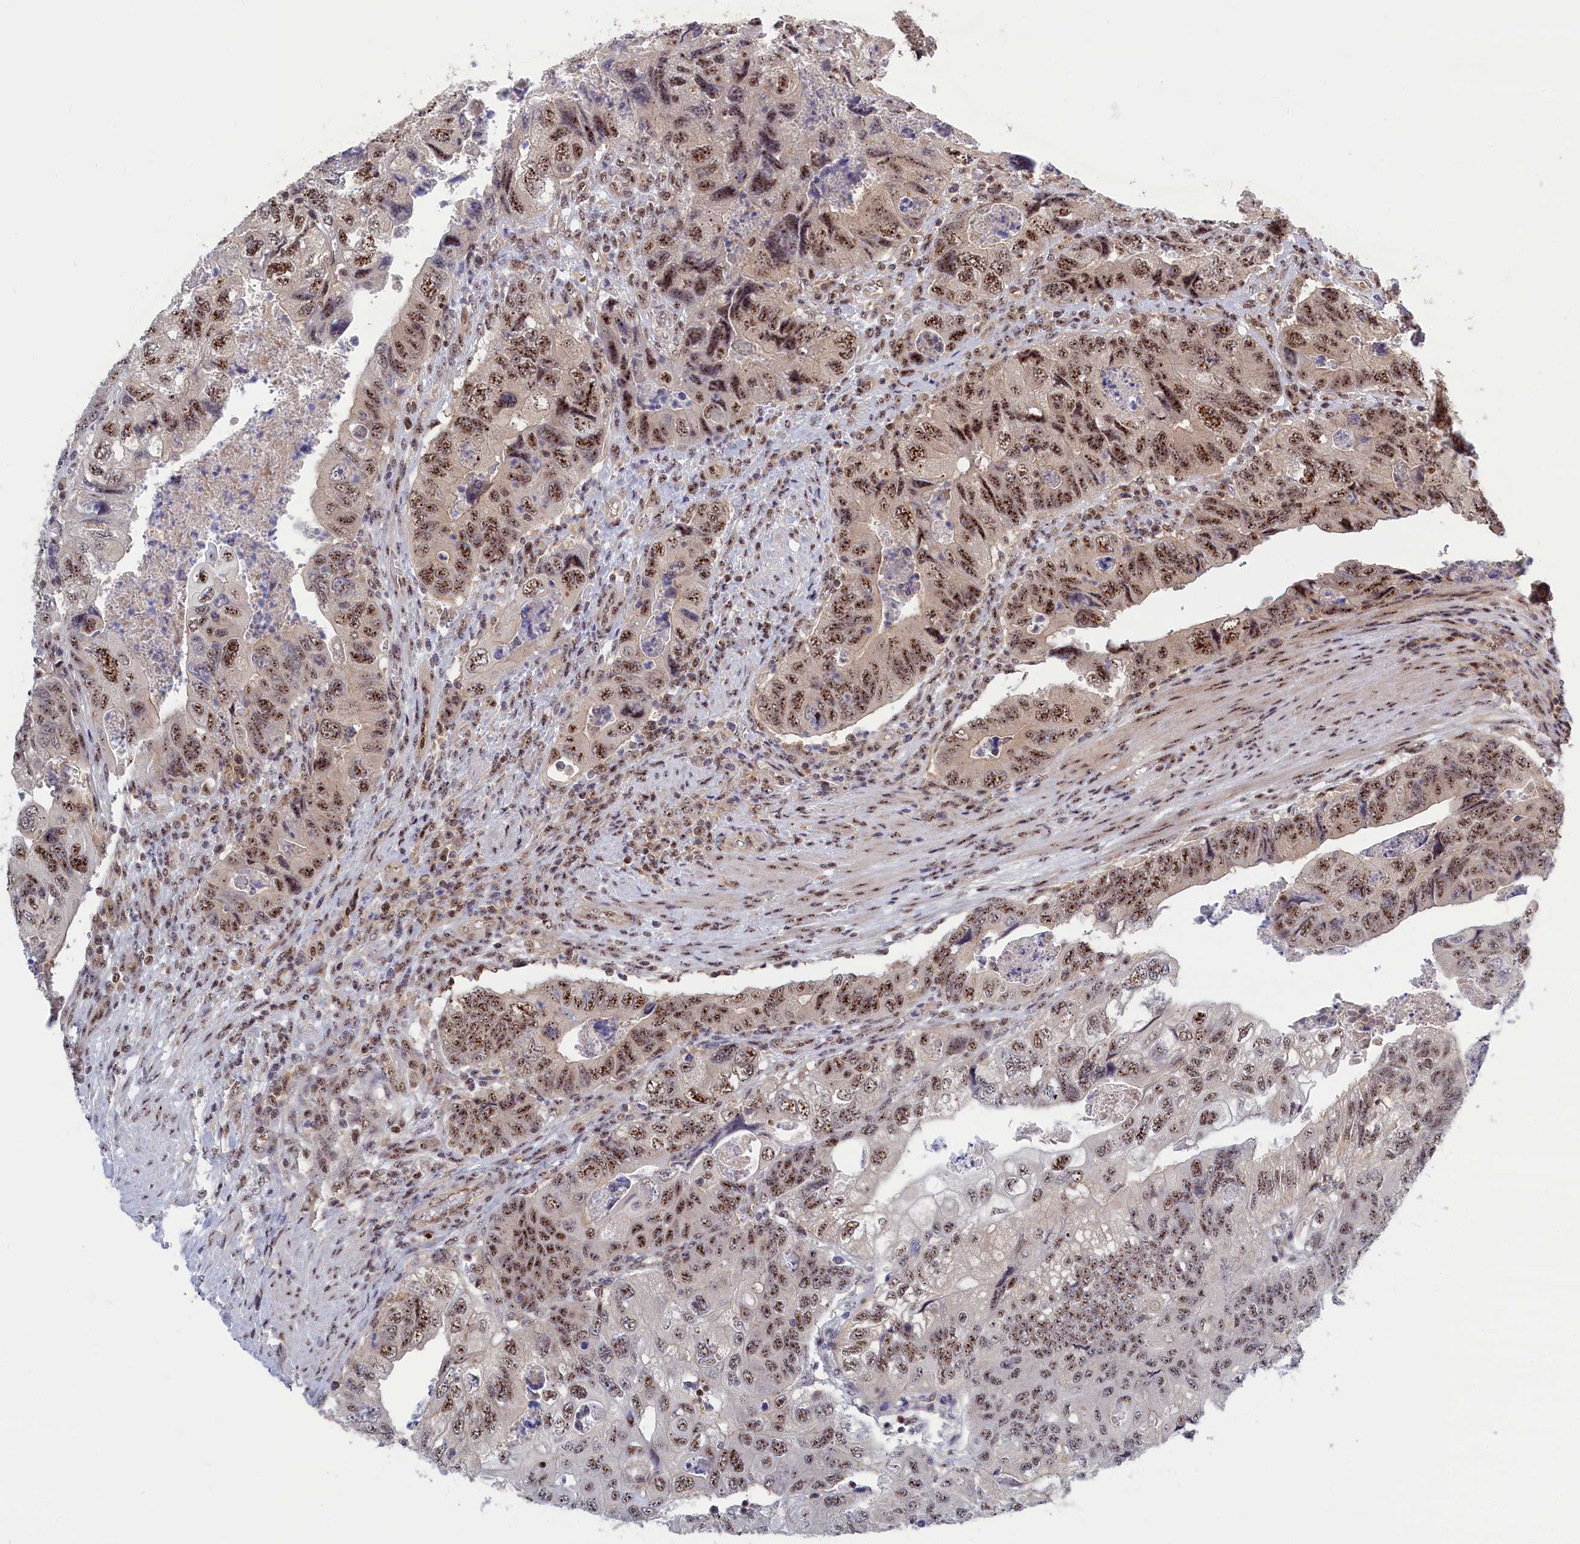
{"staining": {"intensity": "moderate", "quantity": ">75%", "location": "nuclear"}, "tissue": "colorectal cancer", "cell_type": "Tumor cells", "image_type": "cancer", "snomed": [{"axis": "morphology", "description": "Adenocarcinoma, NOS"}, {"axis": "topography", "description": "Rectum"}], "caption": "Human colorectal adenocarcinoma stained for a protein (brown) shows moderate nuclear positive staining in approximately >75% of tumor cells.", "gene": "TAB1", "patient": {"sex": "male", "age": 63}}